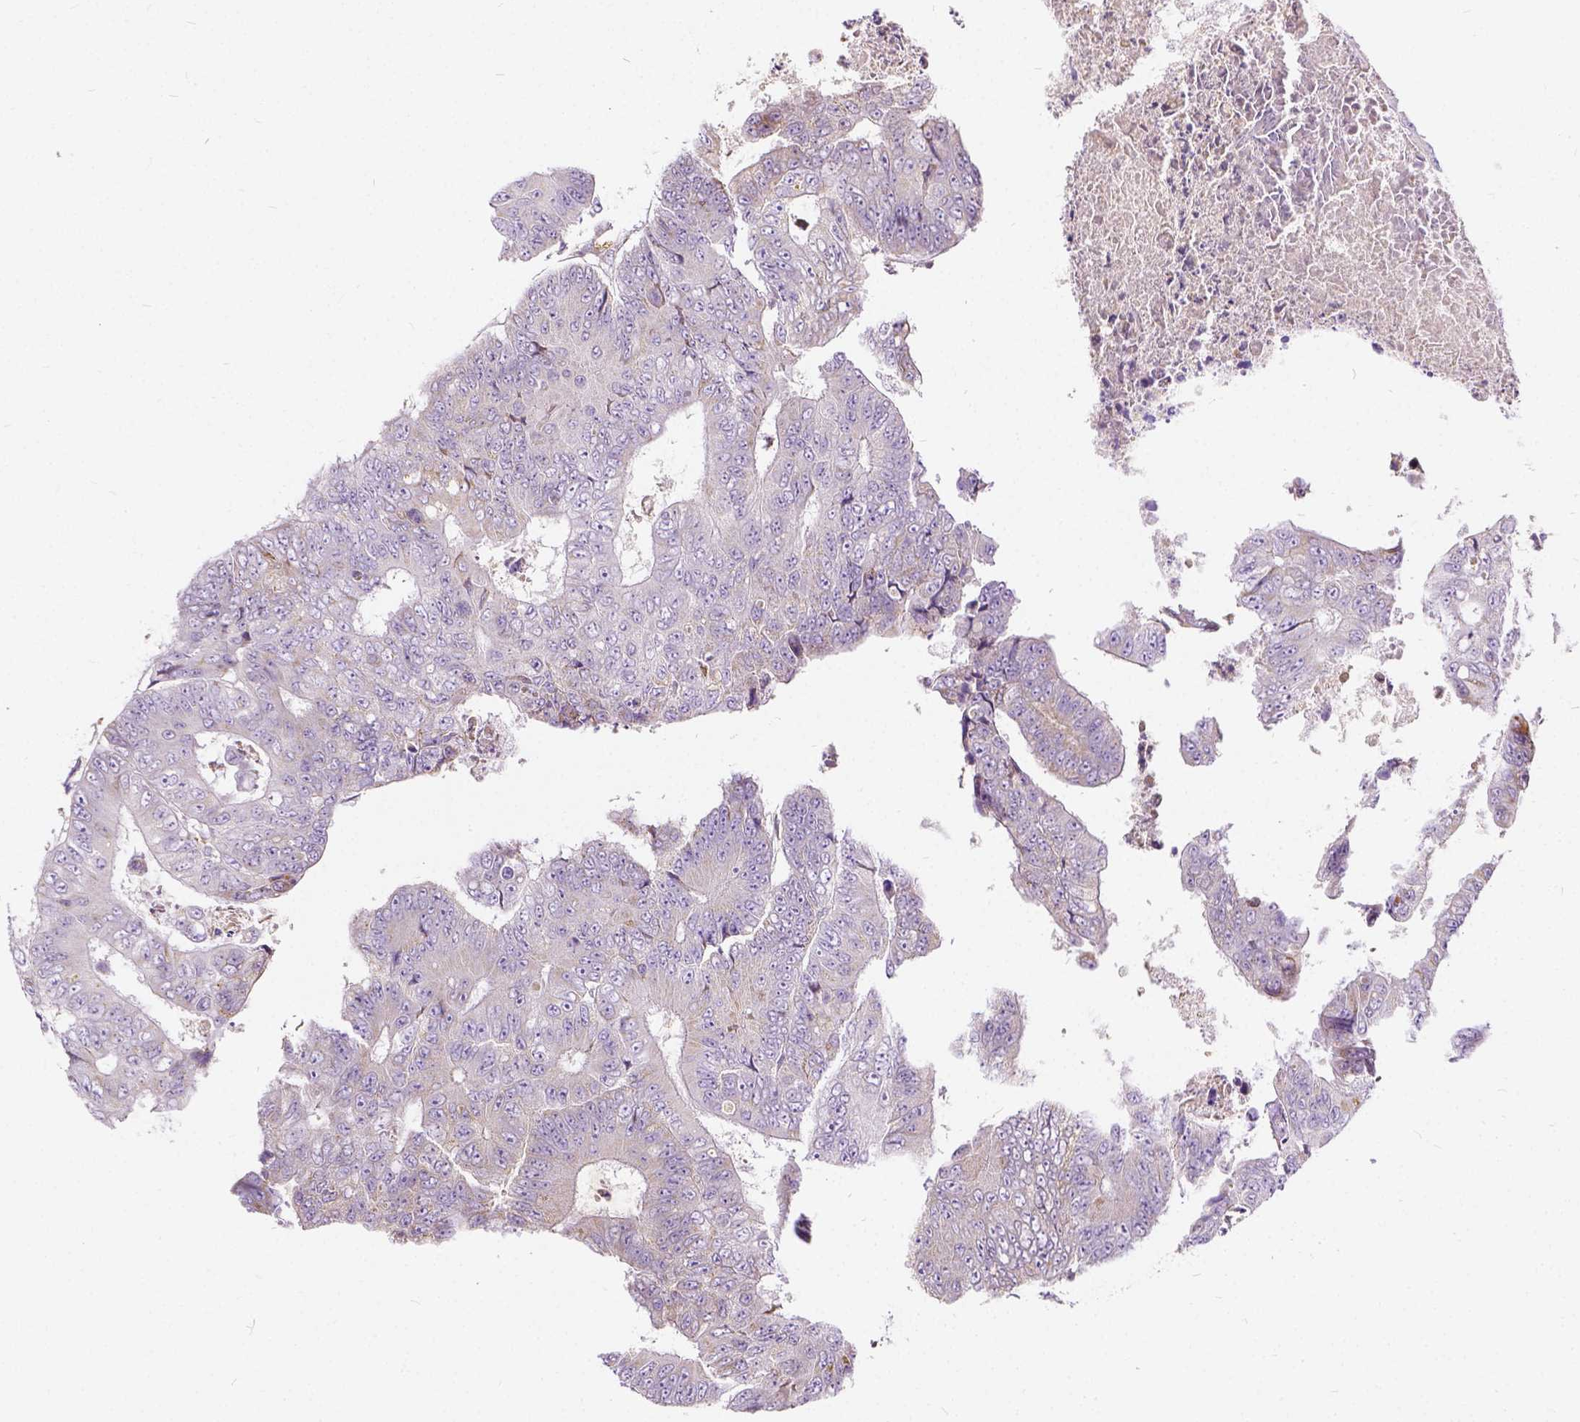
{"staining": {"intensity": "negative", "quantity": "none", "location": "none"}, "tissue": "colorectal cancer", "cell_type": "Tumor cells", "image_type": "cancer", "snomed": [{"axis": "morphology", "description": "Adenocarcinoma, NOS"}, {"axis": "topography", "description": "Colon"}], "caption": "DAB immunohistochemical staining of human colorectal cancer reveals no significant positivity in tumor cells.", "gene": "CADM4", "patient": {"sex": "female", "age": 48}}